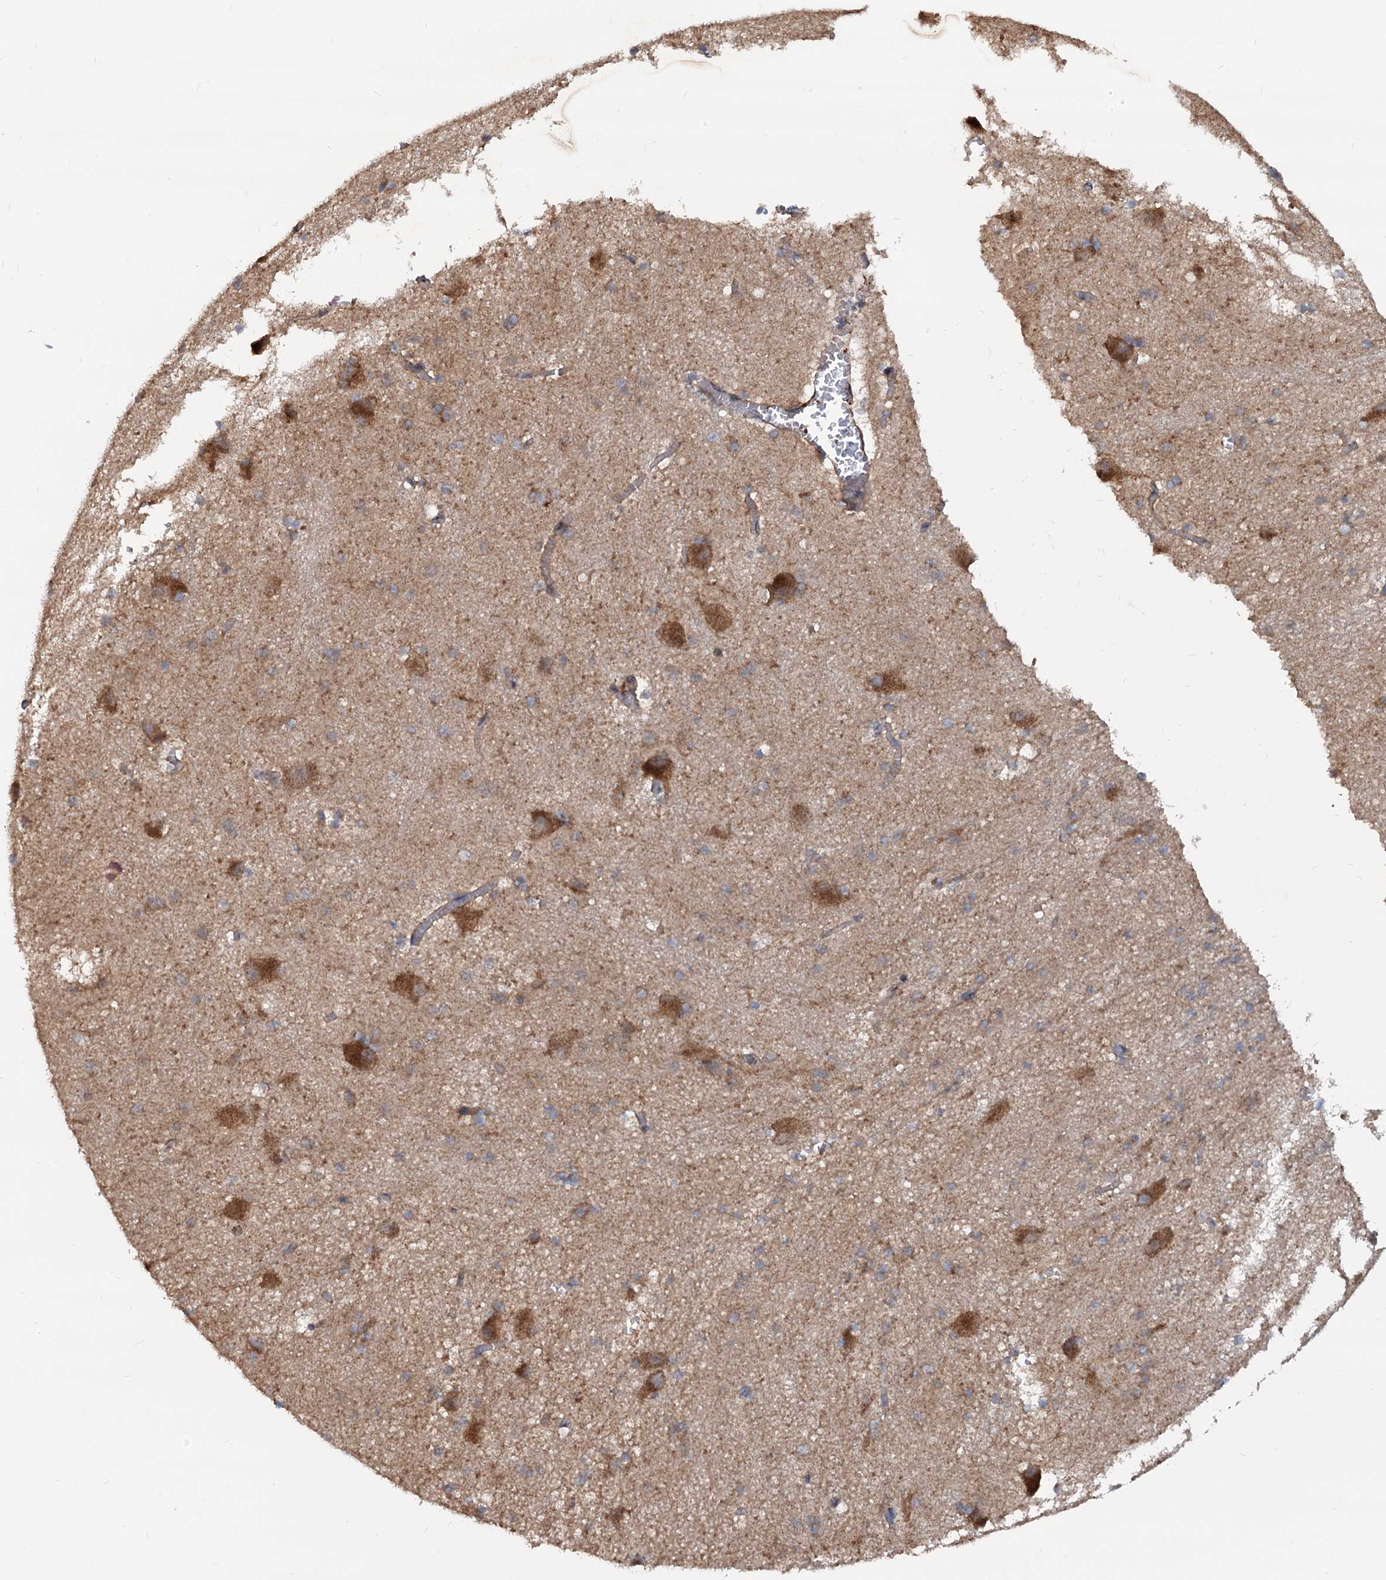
{"staining": {"intensity": "moderate", "quantity": ">75%", "location": "cytoplasmic/membranous"}, "tissue": "caudate", "cell_type": "Glial cells", "image_type": "normal", "snomed": [{"axis": "morphology", "description": "Normal tissue, NOS"}, {"axis": "topography", "description": "Lateral ventricle wall"}], "caption": "Immunohistochemistry (IHC) photomicrograph of normal caudate: human caudate stained using immunohistochemistry demonstrates medium levels of moderate protein expression localized specifically in the cytoplasmic/membranous of glial cells, appearing as a cytoplasmic/membranous brown color.", "gene": "MRPL42", "patient": {"sex": "male", "age": 37}}